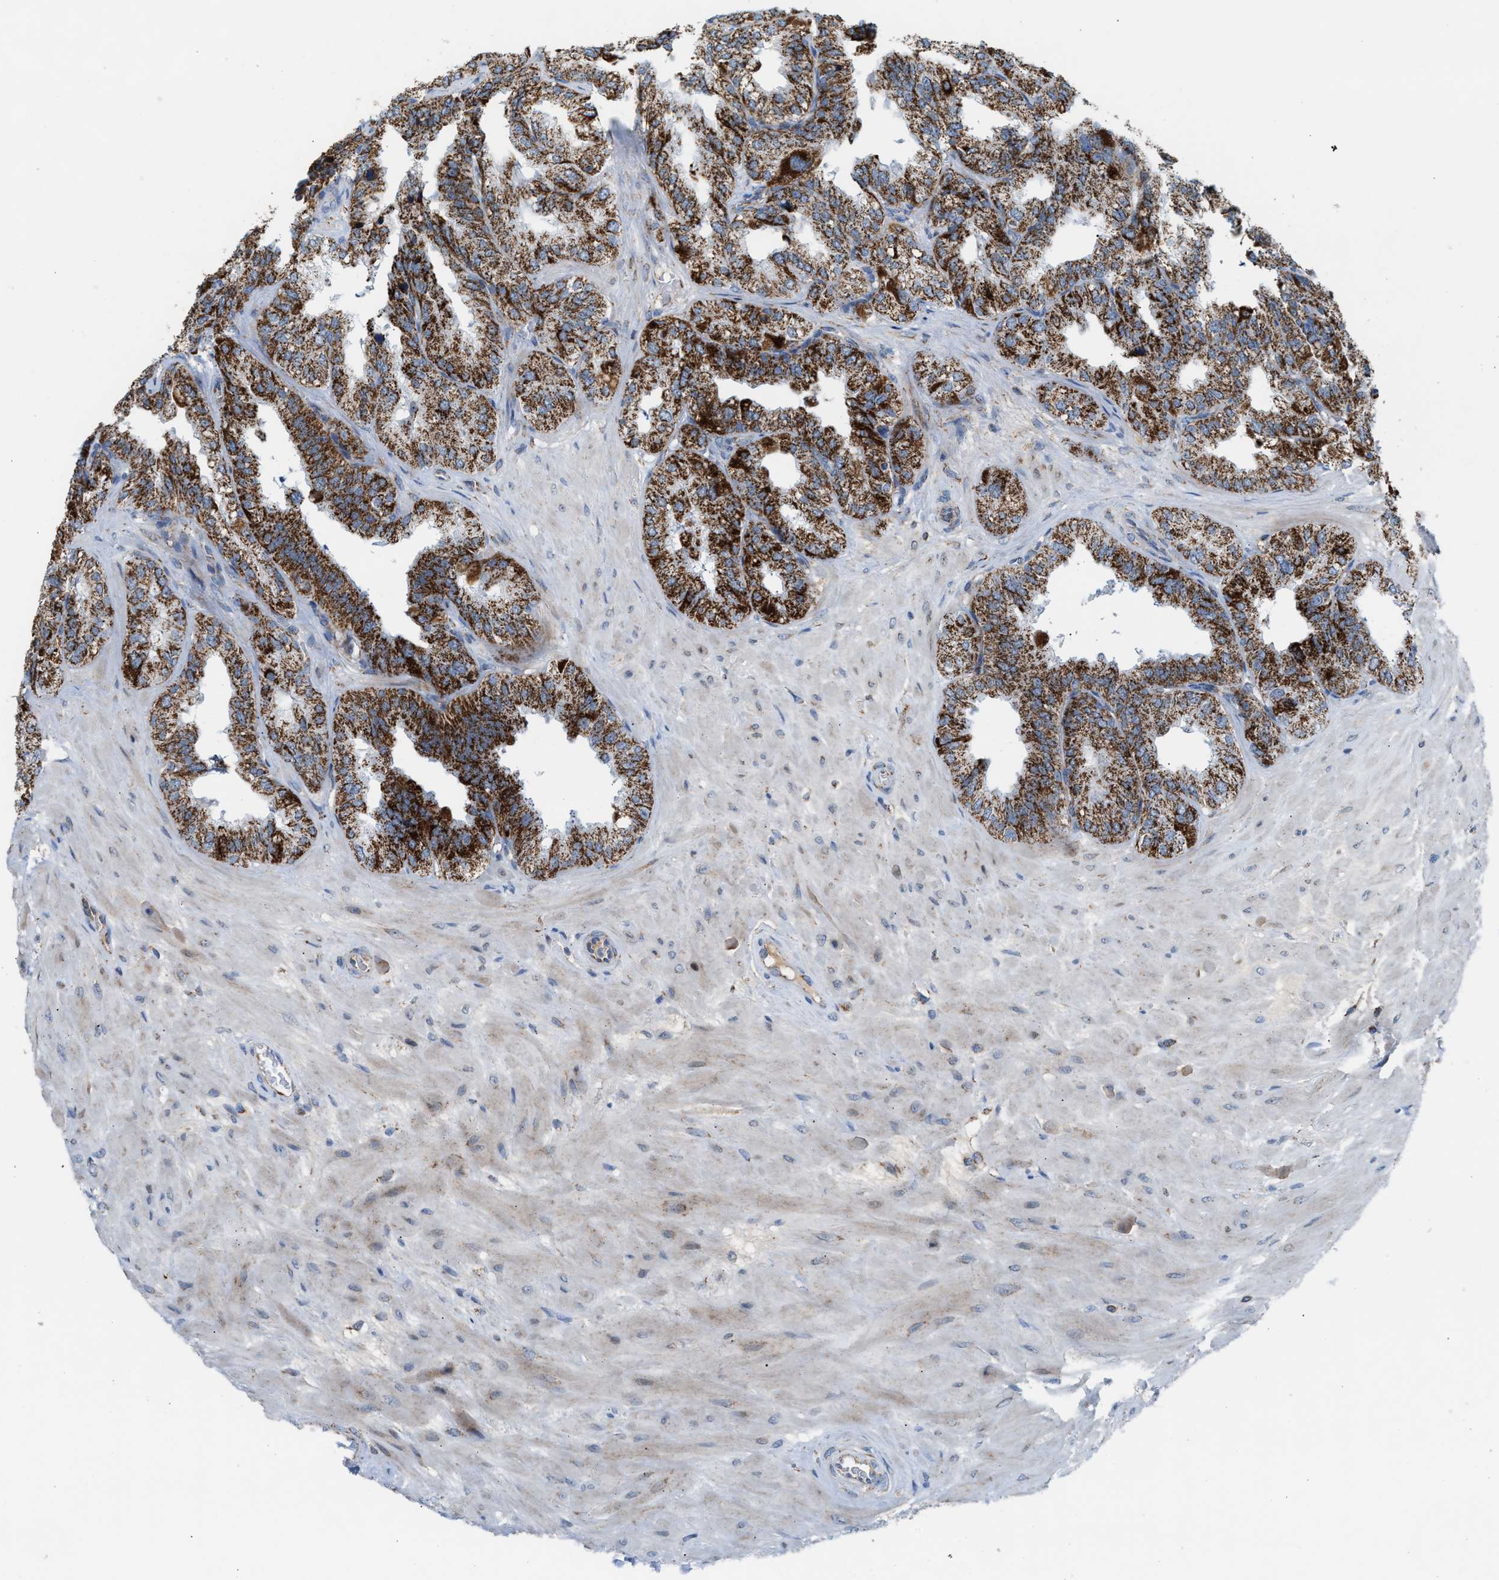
{"staining": {"intensity": "strong", "quantity": ">75%", "location": "cytoplasmic/membranous"}, "tissue": "seminal vesicle", "cell_type": "Glandular cells", "image_type": "normal", "snomed": [{"axis": "morphology", "description": "Normal tissue, NOS"}, {"axis": "topography", "description": "Prostate"}, {"axis": "topography", "description": "Seminal veicle"}], "caption": "Immunohistochemical staining of benign seminal vesicle demonstrates high levels of strong cytoplasmic/membranous expression in about >75% of glandular cells. (brown staining indicates protein expression, while blue staining denotes nuclei).", "gene": "PMPCA", "patient": {"sex": "male", "age": 51}}